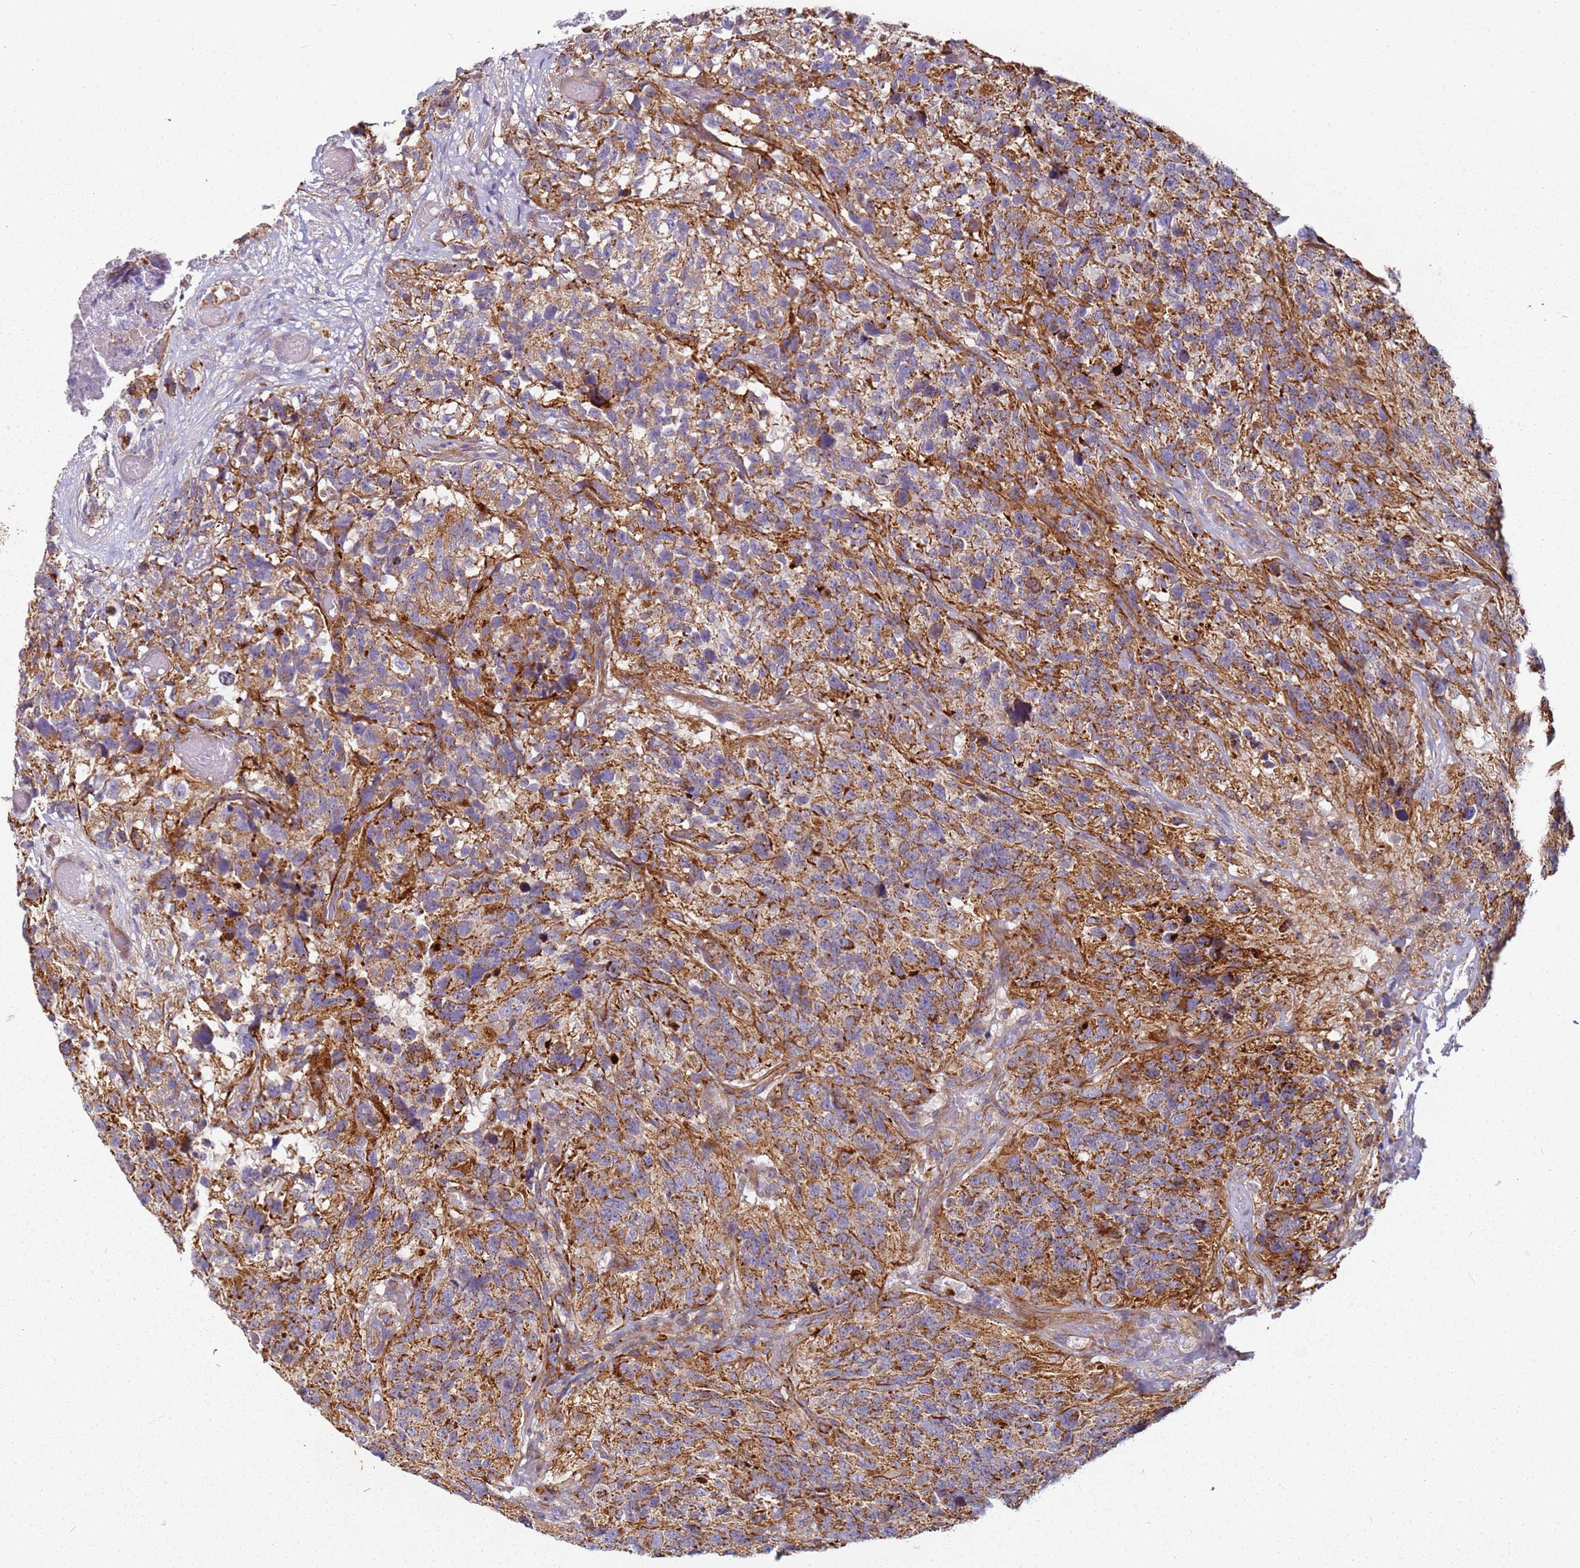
{"staining": {"intensity": "moderate", "quantity": ">75%", "location": "cytoplasmic/membranous"}, "tissue": "glioma", "cell_type": "Tumor cells", "image_type": "cancer", "snomed": [{"axis": "morphology", "description": "Glioma, malignant, High grade"}, {"axis": "topography", "description": "Brain"}], "caption": "DAB (3,3'-diaminobenzidine) immunohistochemical staining of human malignant glioma (high-grade) displays moderate cytoplasmic/membranous protein positivity in about >75% of tumor cells.", "gene": "ALS2", "patient": {"sex": "male", "age": 69}}